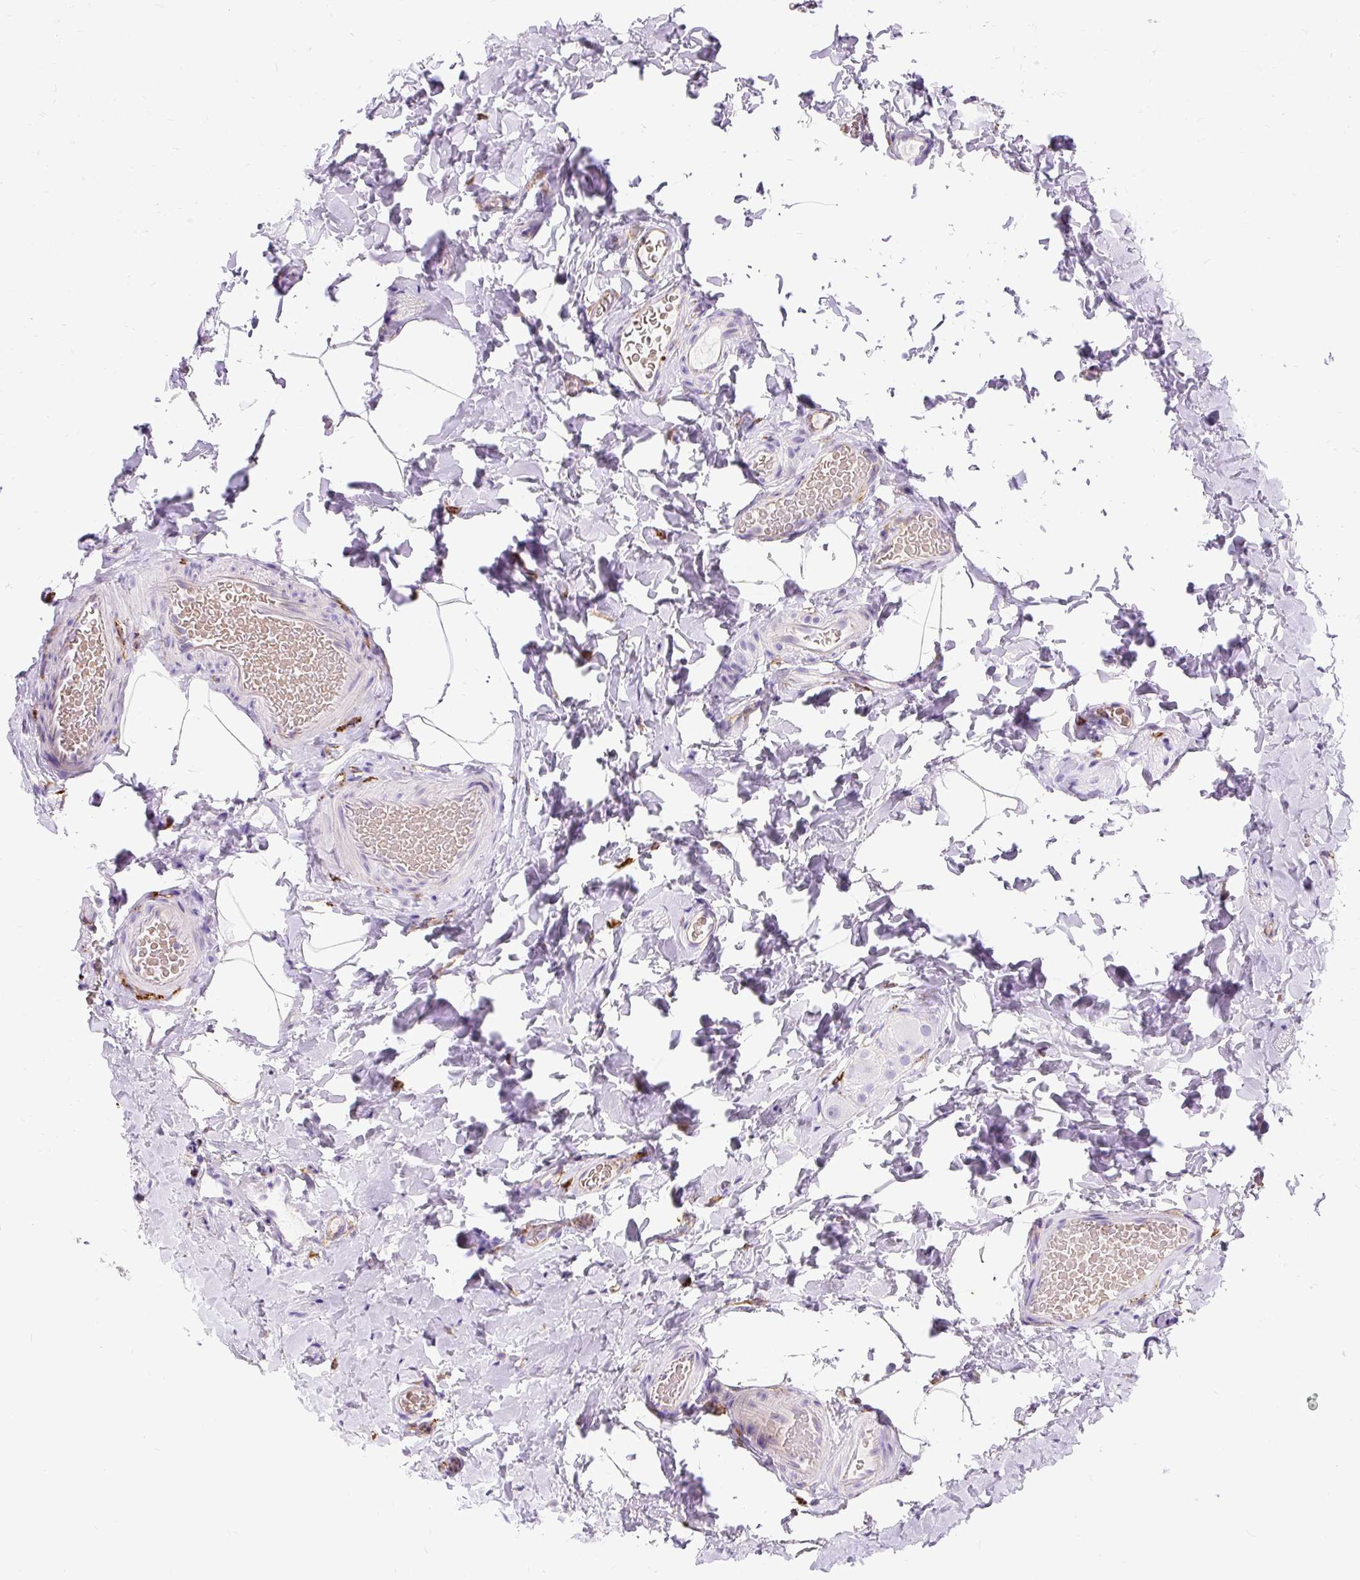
{"staining": {"intensity": "moderate", "quantity": "<25%", "location": "cytoplasmic/membranous"}, "tissue": "colon", "cell_type": "Endothelial cells", "image_type": "normal", "snomed": [{"axis": "morphology", "description": "Normal tissue, NOS"}, {"axis": "topography", "description": "Colon"}], "caption": "Immunohistochemical staining of benign human colon exhibits low levels of moderate cytoplasmic/membranous staining in about <25% of endothelial cells.", "gene": "HLA", "patient": {"sex": "male", "age": 46}}